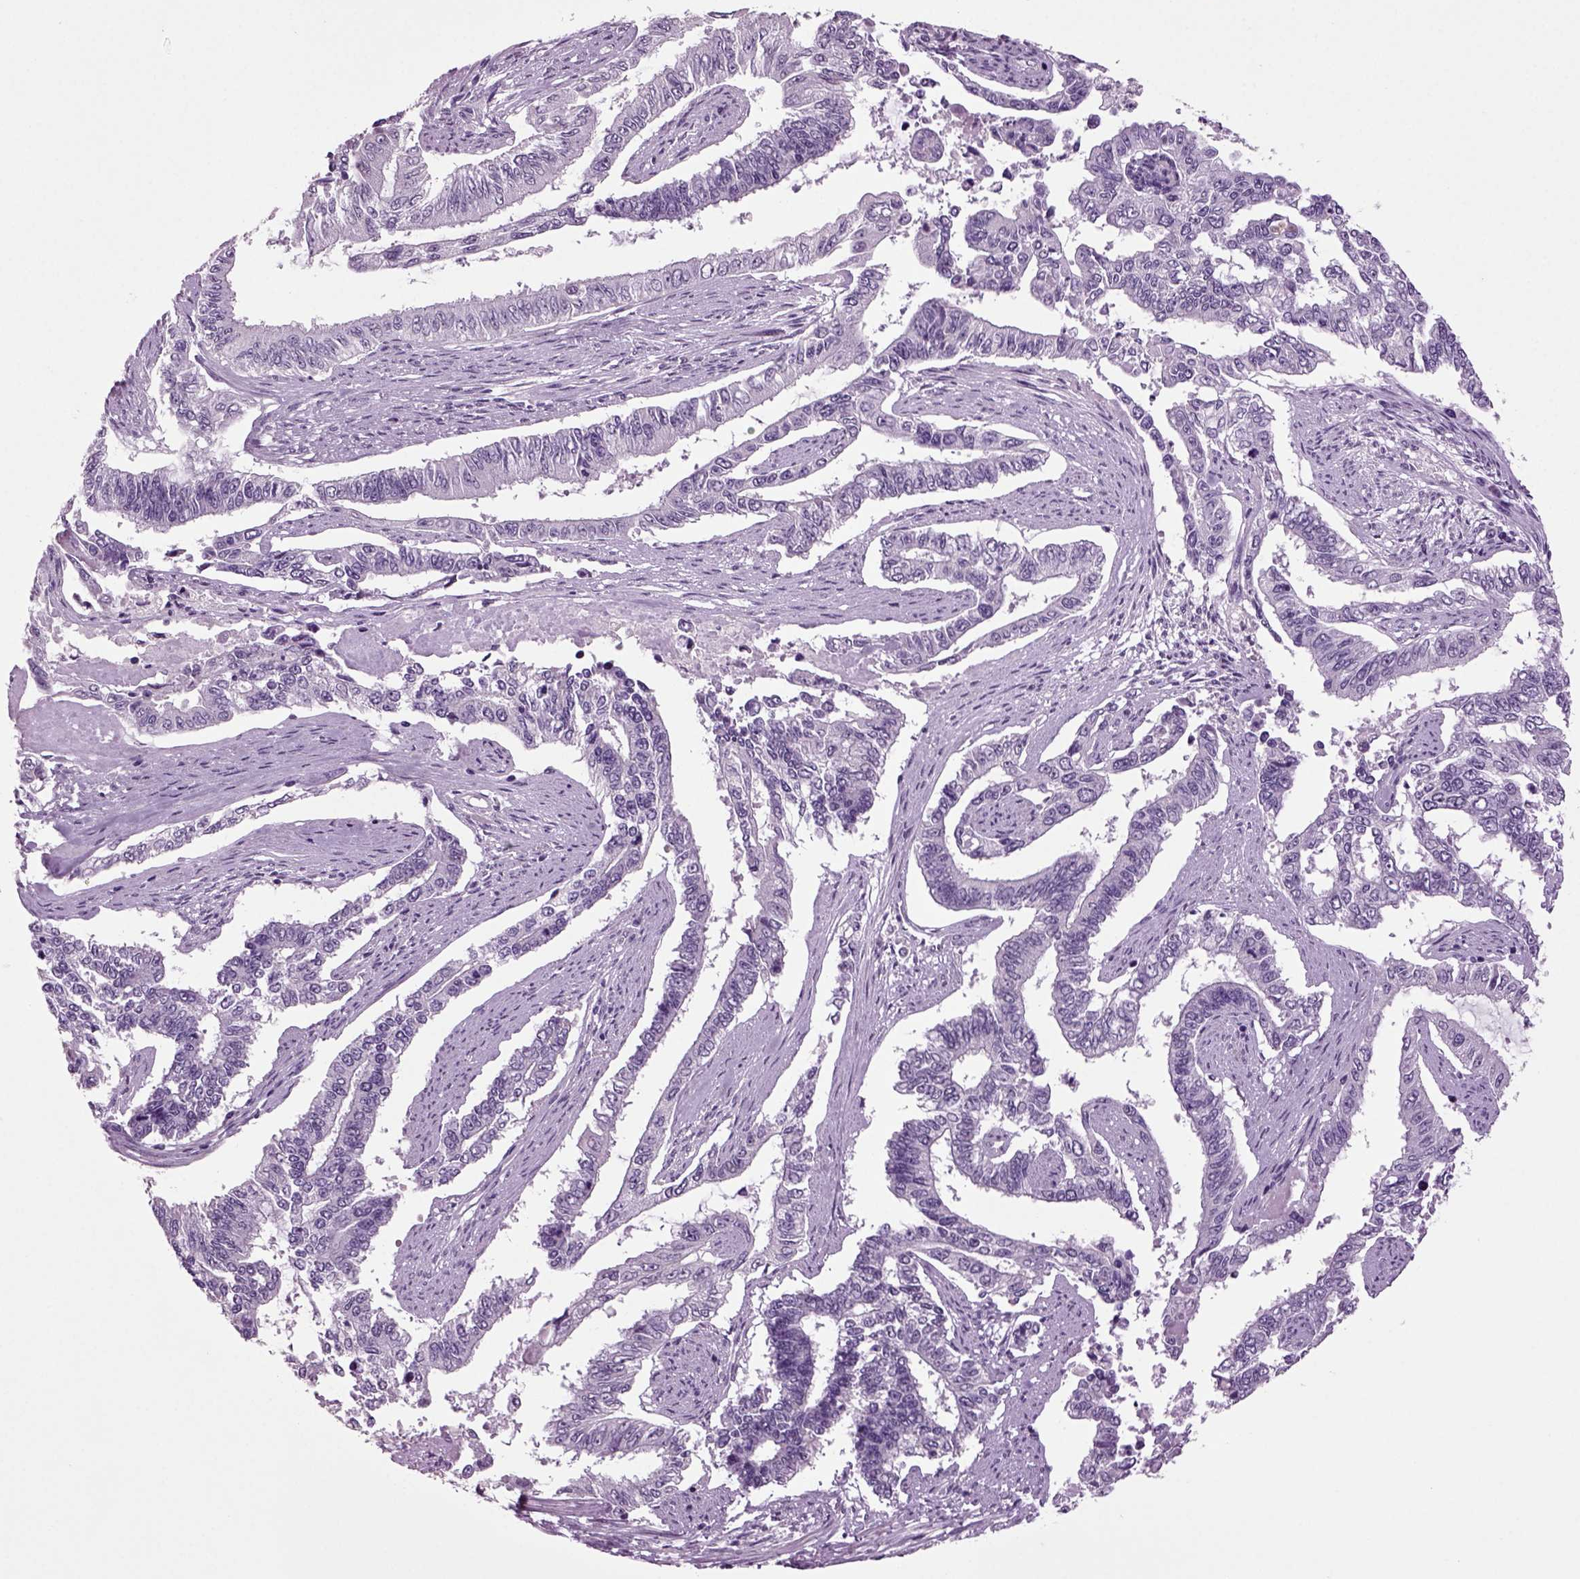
{"staining": {"intensity": "negative", "quantity": "none", "location": "none"}, "tissue": "endometrial cancer", "cell_type": "Tumor cells", "image_type": "cancer", "snomed": [{"axis": "morphology", "description": "Adenocarcinoma, NOS"}, {"axis": "topography", "description": "Uterus"}], "caption": "High power microscopy image of an immunohistochemistry histopathology image of endometrial cancer (adenocarcinoma), revealing no significant expression in tumor cells. (DAB (3,3'-diaminobenzidine) IHC visualized using brightfield microscopy, high magnification).", "gene": "SLC17A6", "patient": {"sex": "female", "age": 59}}